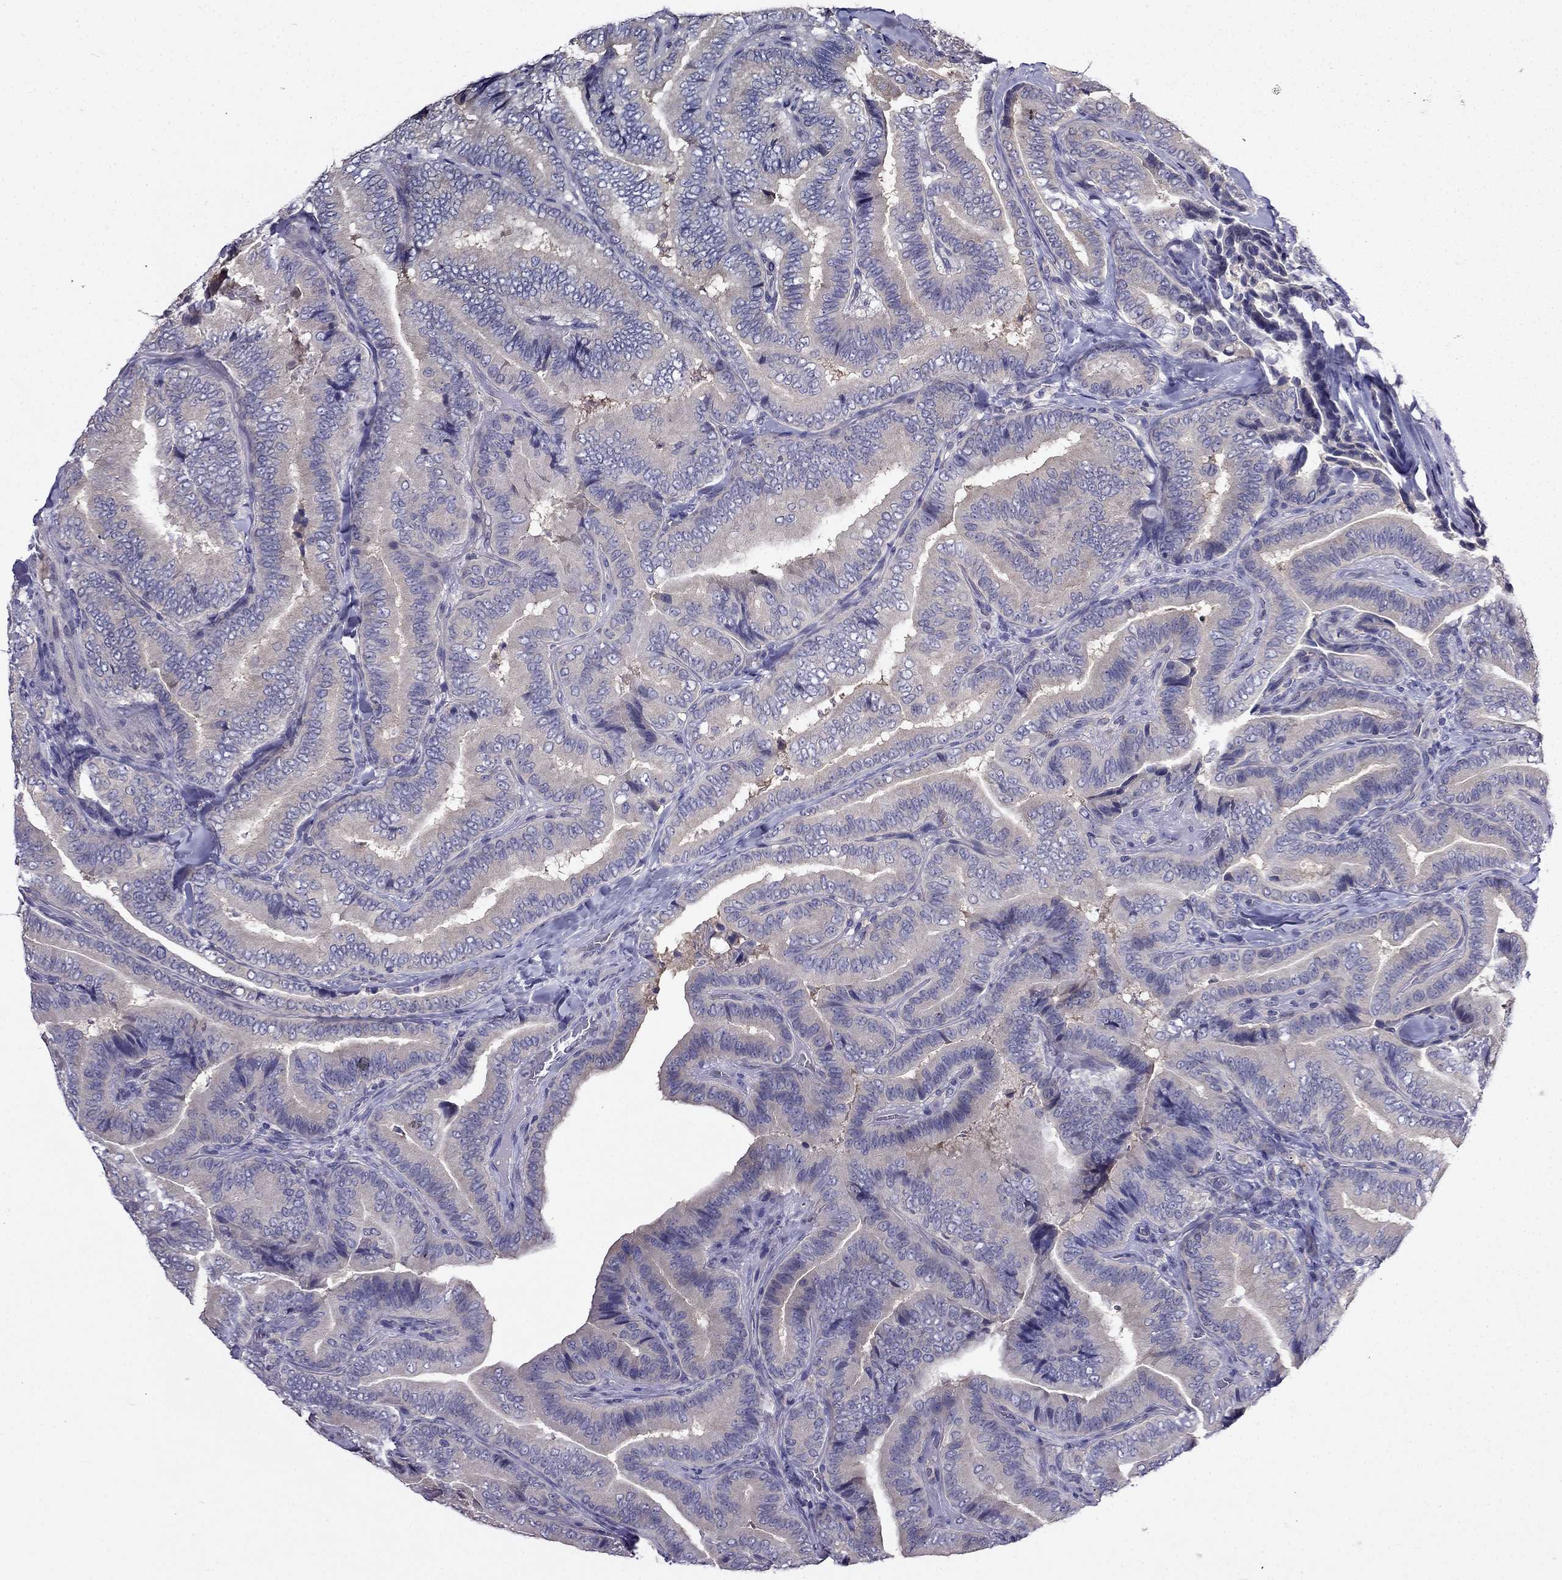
{"staining": {"intensity": "negative", "quantity": "none", "location": "none"}, "tissue": "thyroid cancer", "cell_type": "Tumor cells", "image_type": "cancer", "snomed": [{"axis": "morphology", "description": "Papillary adenocarcinoma, NOS"}, {"axis": "topography", "description": "Thyroid gland"}], "caption": "The immunohistochemistry (IHC) micrograph has no significant expression in tumor cells of thyroid cancer (papillary adenocarcinoma) tissue.", "gene": "SCNN1D", "patient": {"sex": "male", "age": 61}}